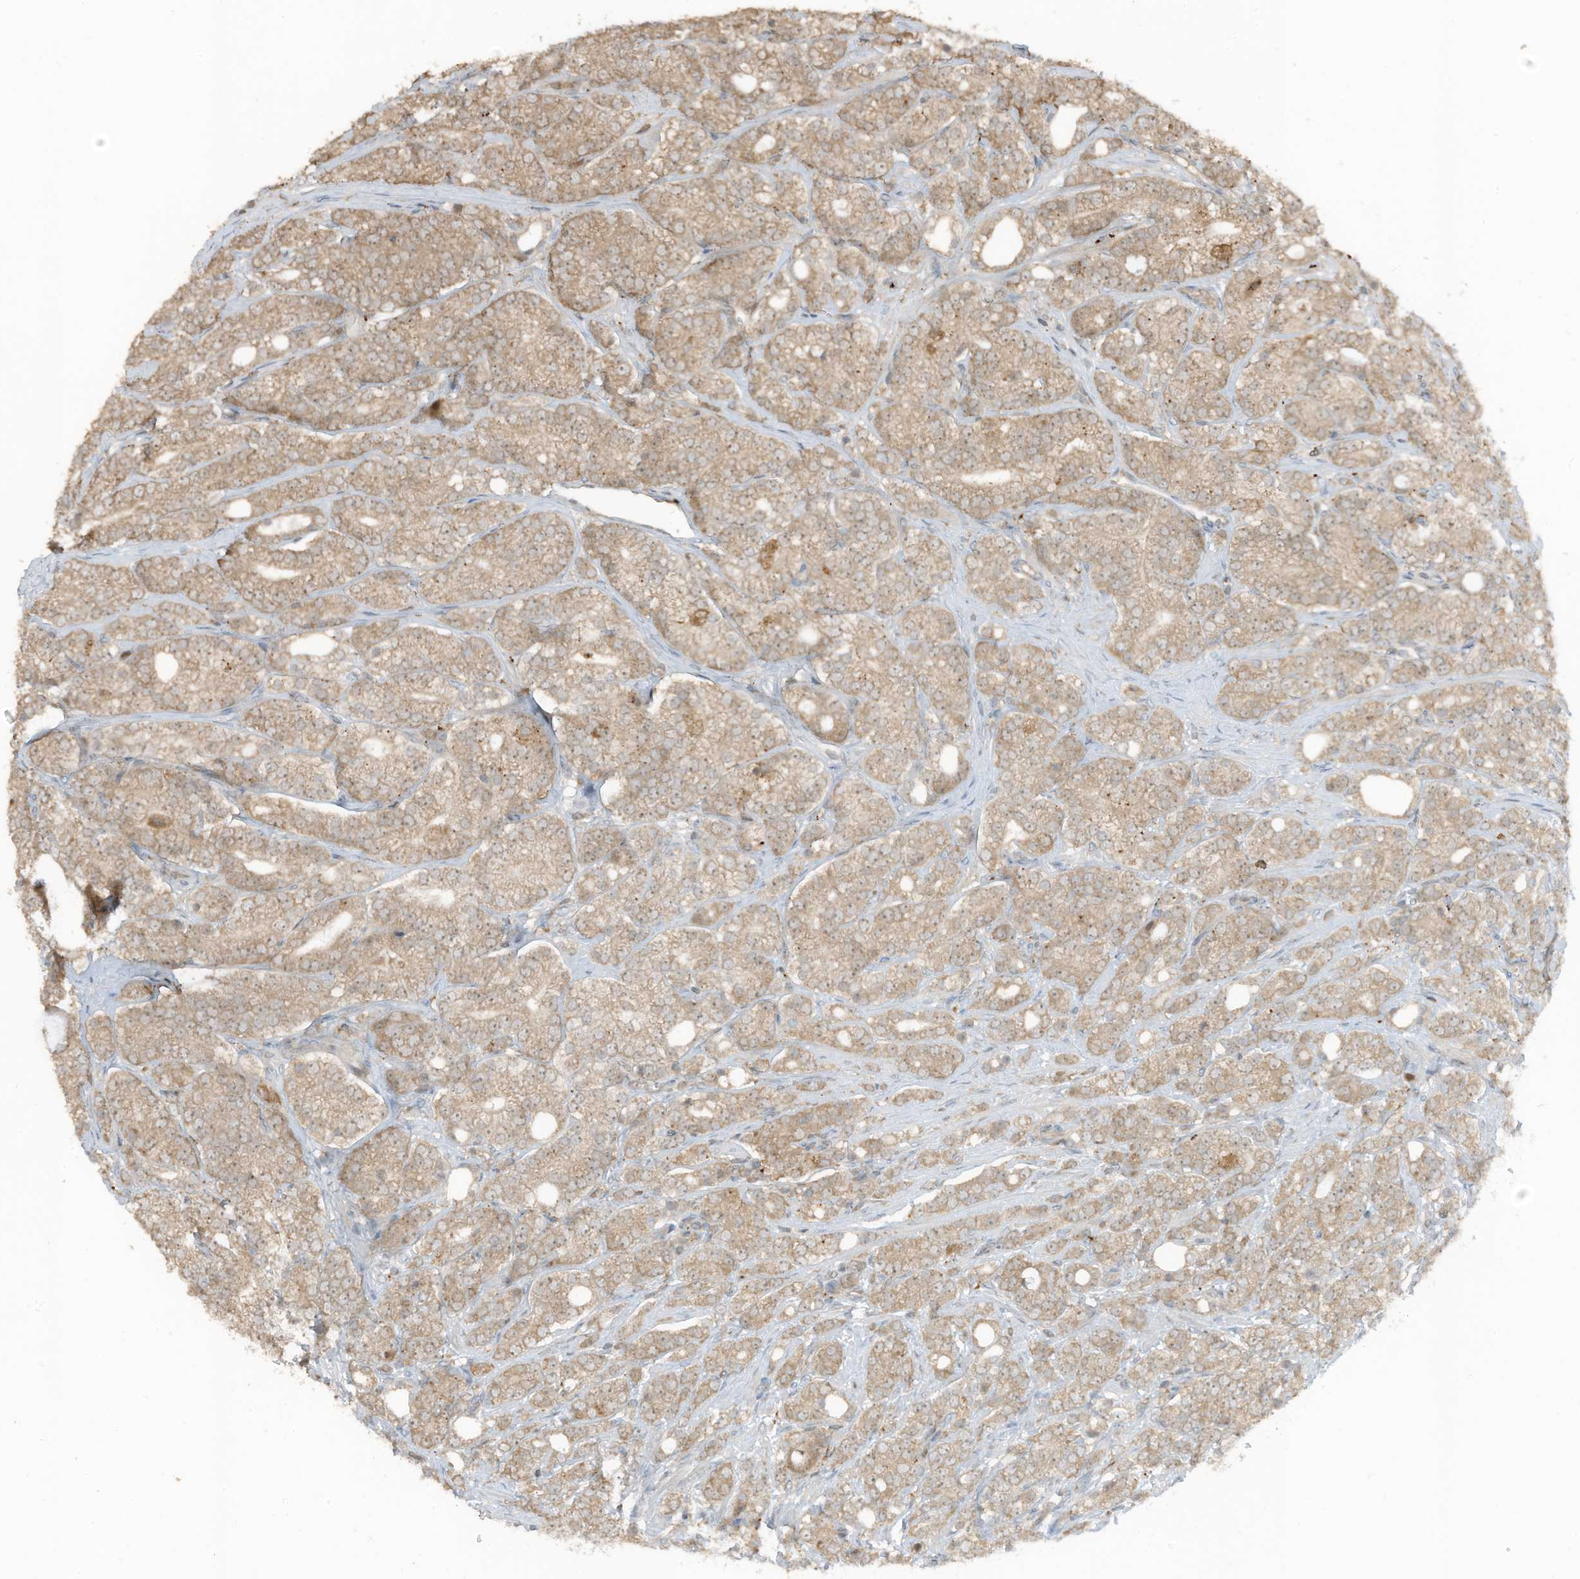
{"staining": {"intensity": "weak", "quantity": ">75%", "location": "cytoplasmic/membranous"}, "tissue": "prostate cancer", "cell_type": "Tumor cells", "image_type": "cancer", "snomed": [{"axis": "morphology", "description": "Adenocarcinoma, High grade"}, {"axis": "topography", "description": "Prostate"}], "caption": "Protein analysis of prostate cancer tissue reveals weak cytoplasmic/membranous expression in about >75% of tumor cells.", "gene": "TXNDC9", "patient": {"sex": "male", "age": 57}}